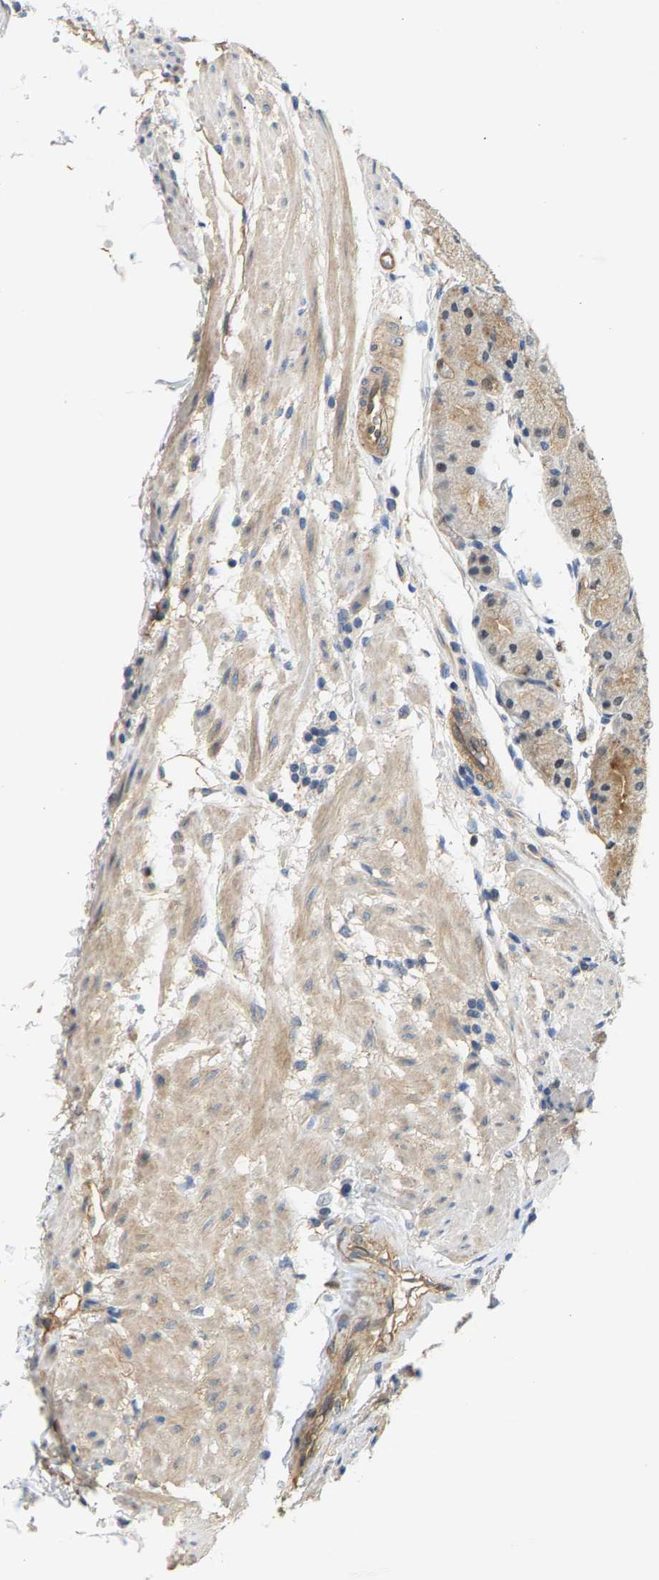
{"staining": {"intensity": "moderate", "quantity": "25%-75%", "location": "cytoplasmic/membranous,nuclear"}, "tissue": "stomach", "cell_type": "Glandular cells", "image_type": "normal", "snomed": [{"axis": "morphology", "description": "Normal tissue, NOS"}, {"axis": "topography", "description": "Stomach, upper"}], "caption": "This image demonstrates immunohistochemistry staining of benign human stomach, with medium moderate cytoplasmic/membranous,nuclear positivity in approximately 25%-75% of glandular cells.", "gene": "KRTAP27", "patient": {"sex": "male", "age": 72}}